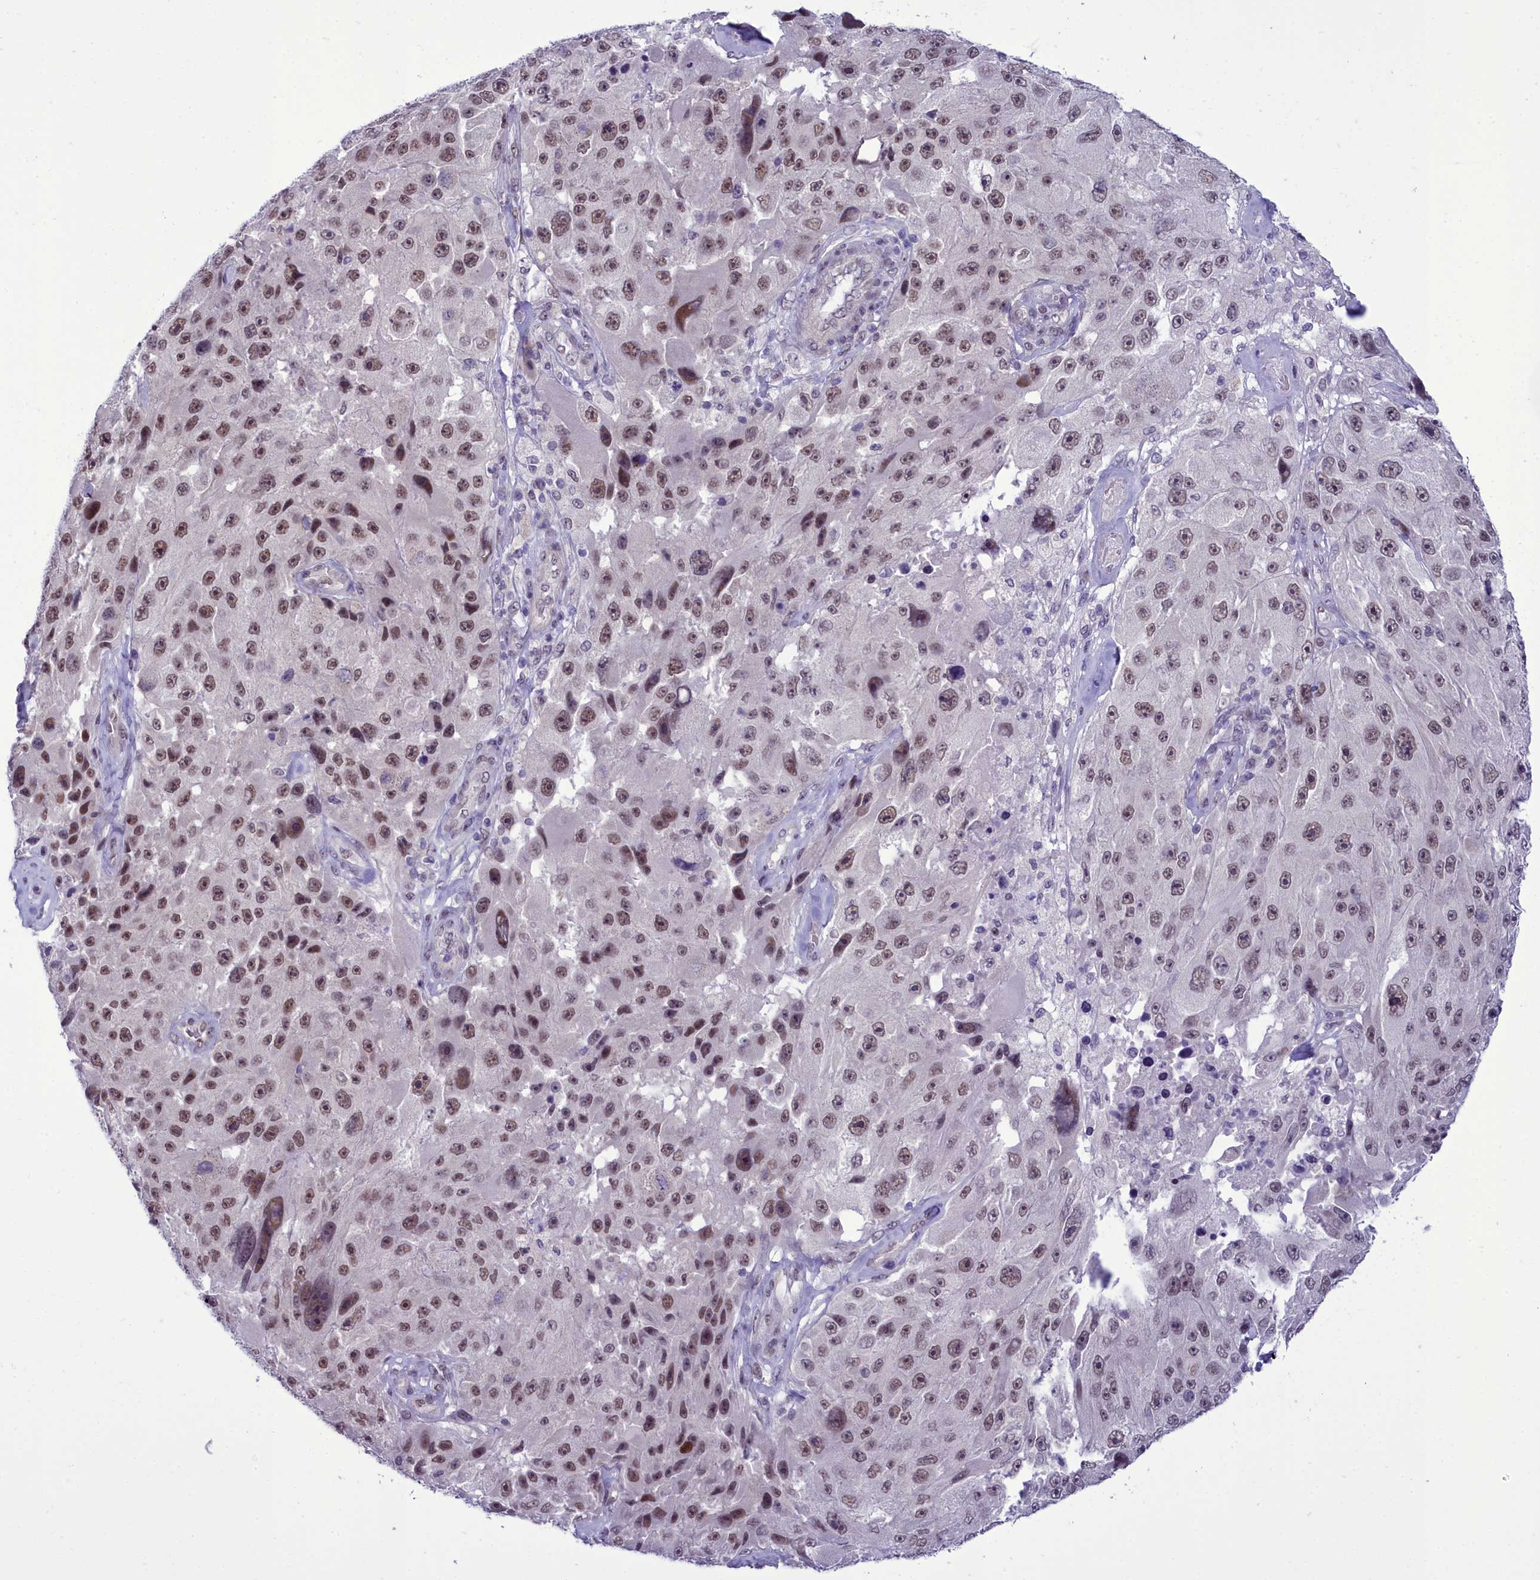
{"staining": {"intensity": "moderate", "quantity": ">75%", "location": "nuclear"}, "tissue": "melanoma", "cell_type": "Tumor cells", "image_type": "cancer", "snomed": [{"axis": "morphology", "description": "Malignant melanoma, Metastatic site"}, {"axis": "topography", "description": "Lymph node"}], "caption": "Malignant melanoma (metastatic site) stained with immunohistochemistry exhibits moderate nuclear staining in about >75% of tumor cells. The staining was performed using DAB, with brown indicating positive protein expression. Nuclei are stained blue with hematoxylin.", "gene": "CEACAM19", "patient": {"sex": "male", "age": 62}}